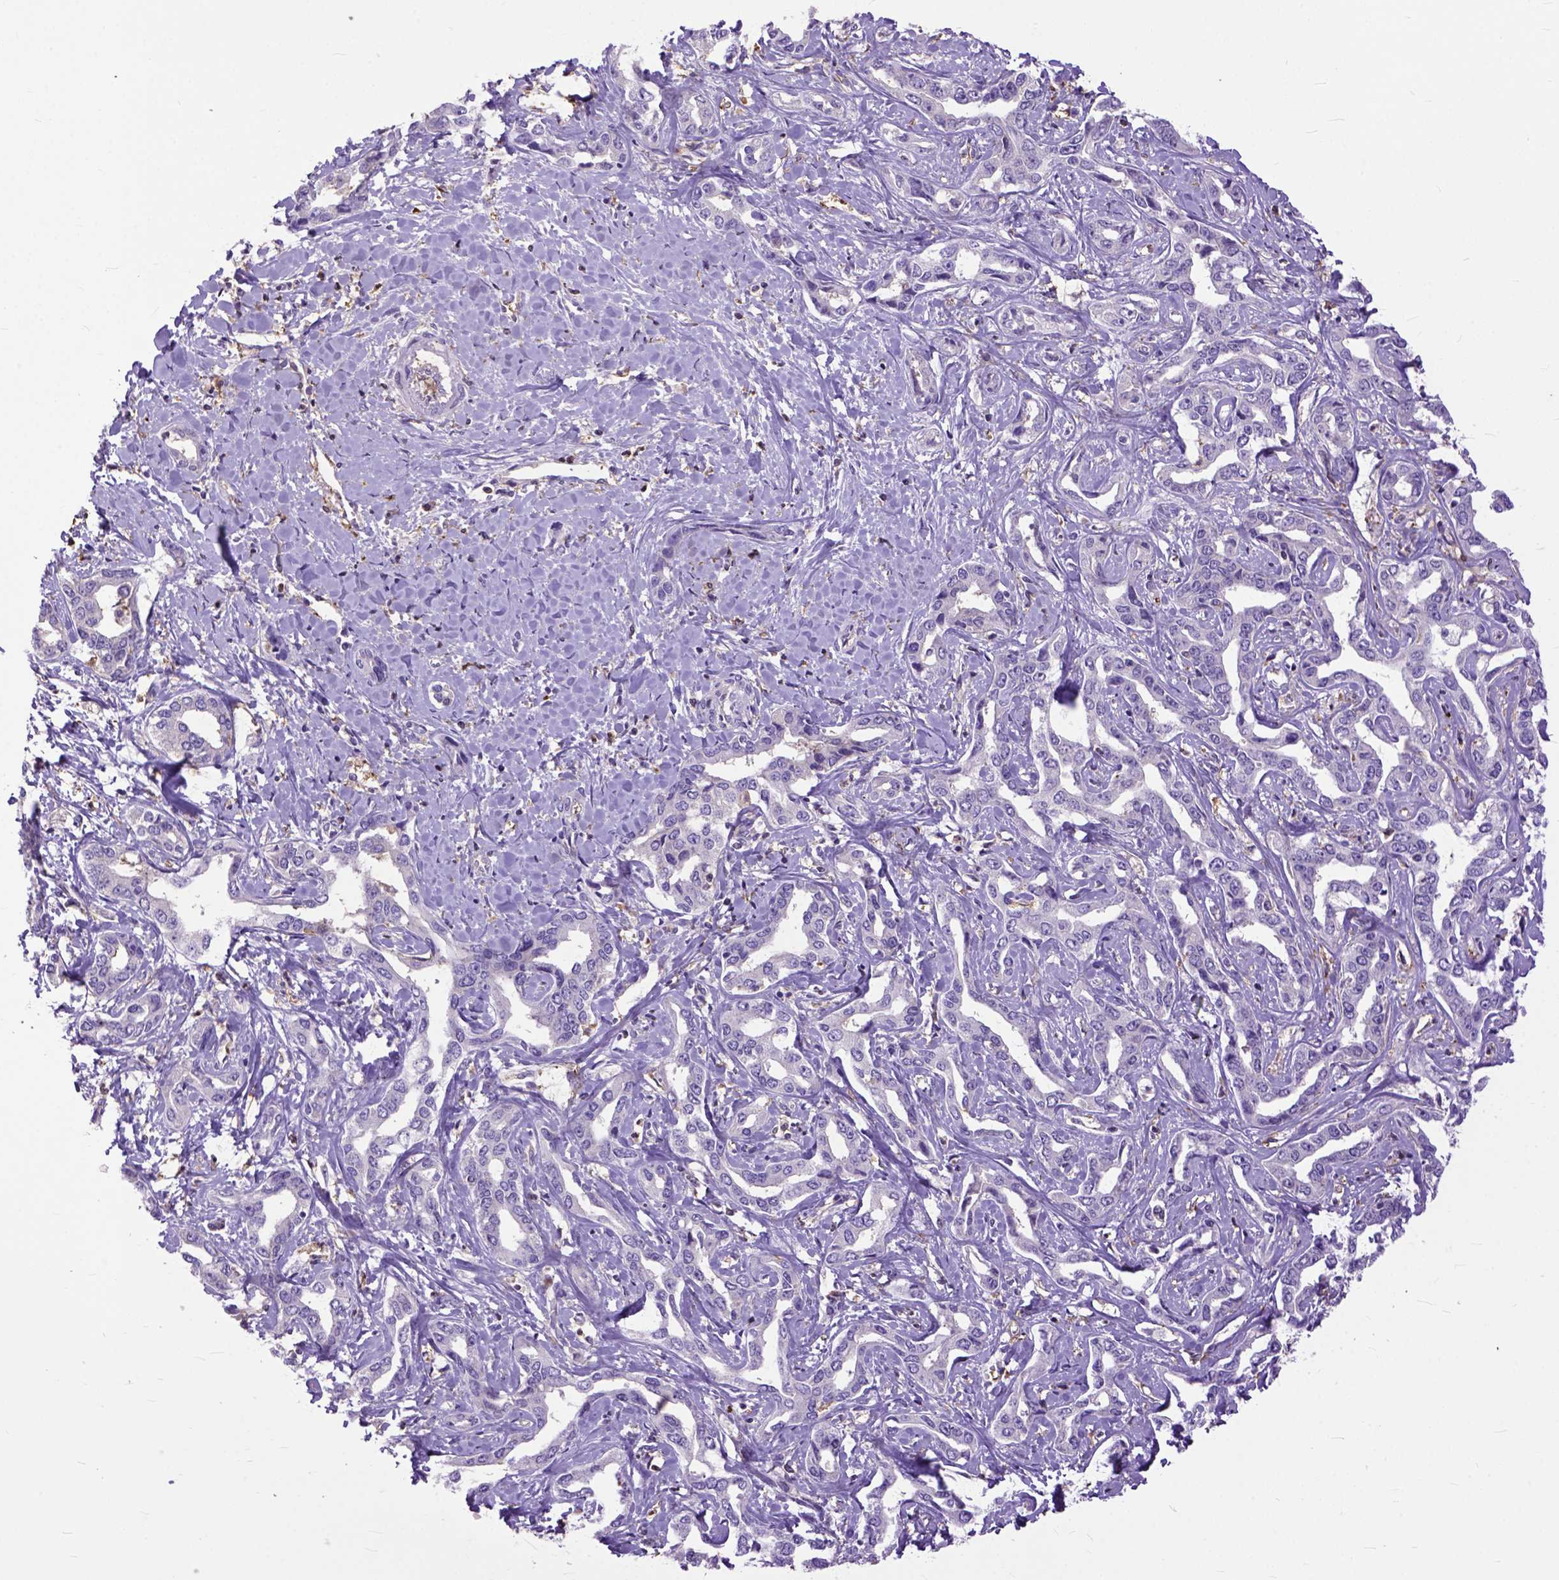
{"staining": {"intensity": "negative", "quantity": "none", "location": "none"}, "tissue": "liver cancer", "cell_type": "Tumor cells", "image_type": "cancer", "snomed": [{"axis": "morphology", "description": "Cholangiocarcinoma"}, {"axis": "topography", "description": "Liver"}], "caption": "Protein analysis of liver cholangiocarcinoma demonstrates no significant expression in tumor cells.", "gene": "NAMPT", "patient": {"sex": "male", "age": 59}}